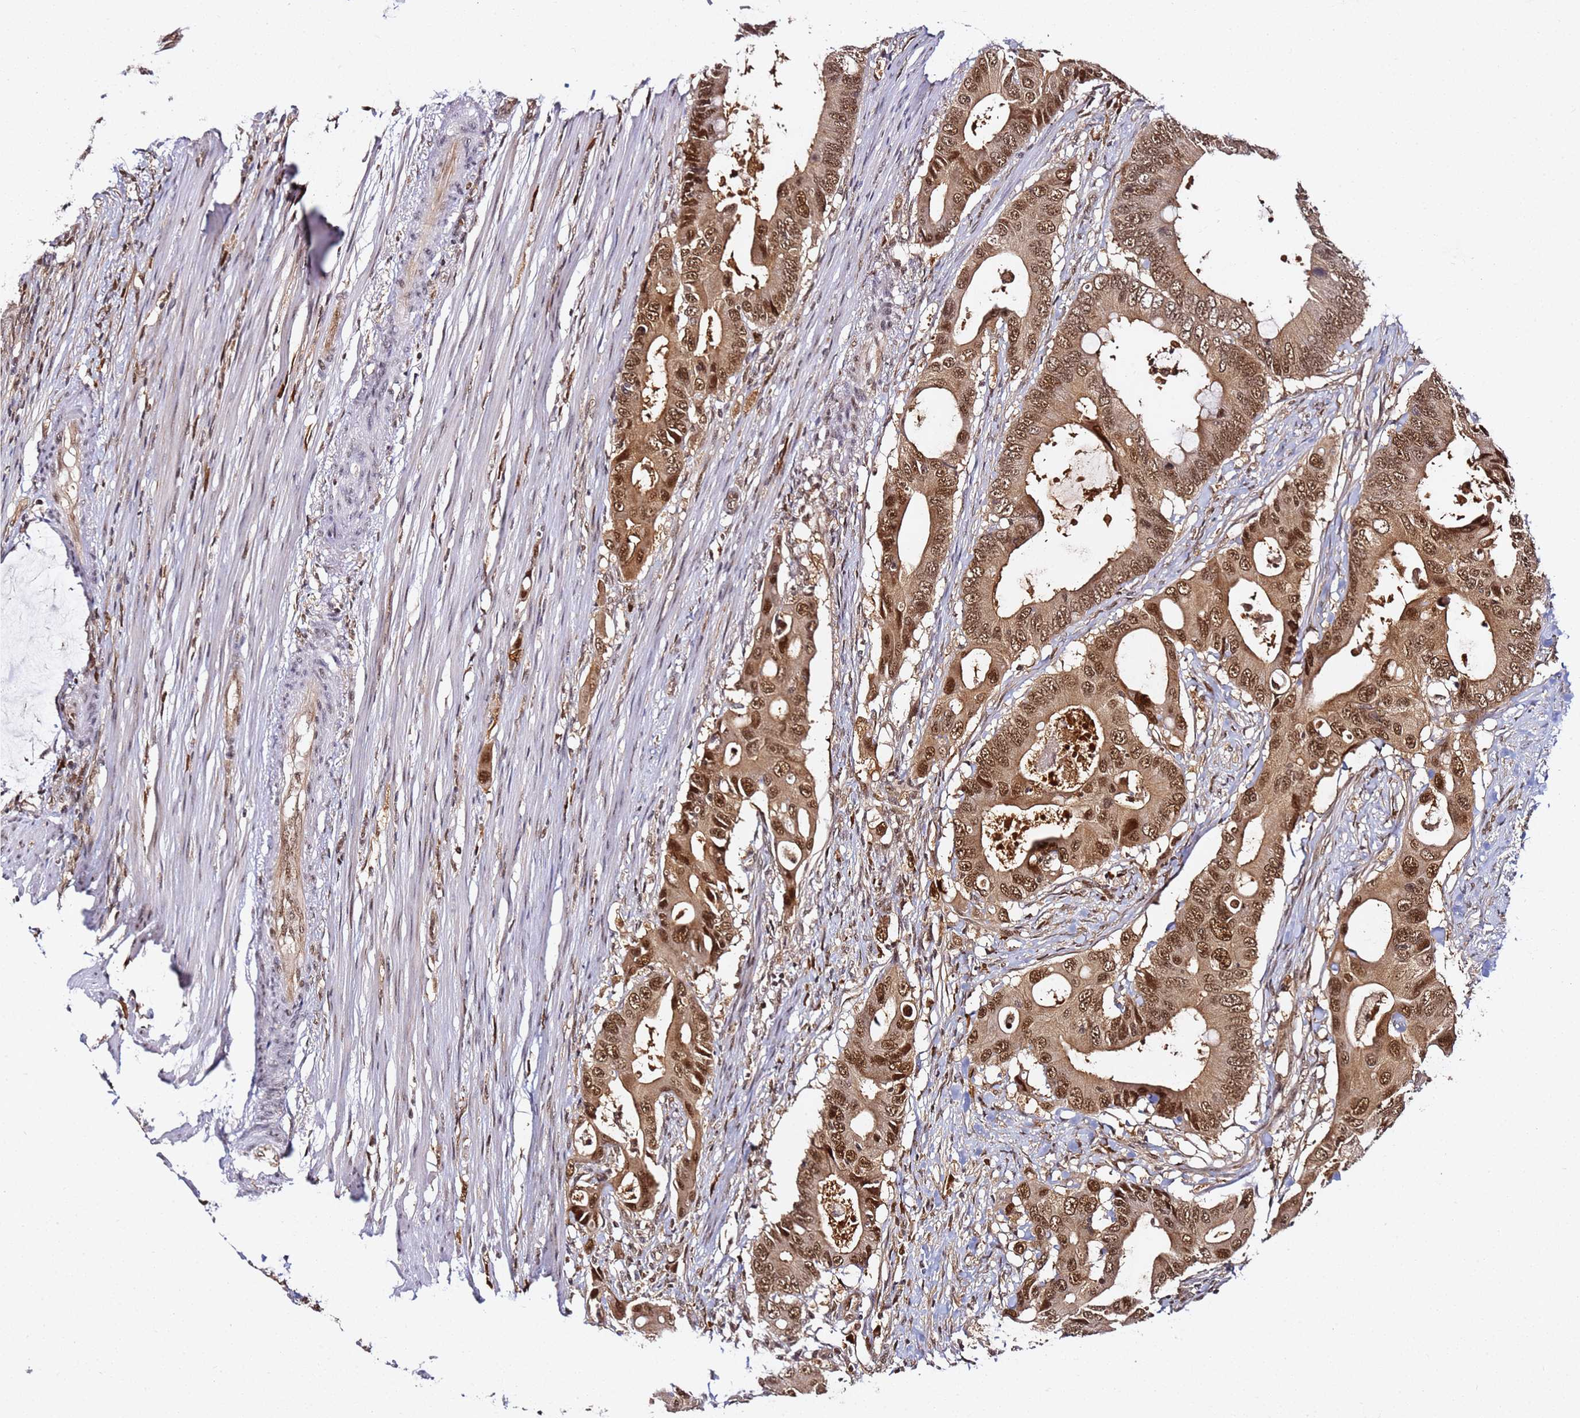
{"staining": {"intensity": "moderate", "quantity": ">75%", "location": "cytoplasmic/membranous,nuclear"}, "tissue": "colorectal cancer", "cell_type": "Tumor cells", "image_type": "cancer", "snomed": [{"axis": "morphology", "description": "Adenocarcinoma, NOS"}, {"axis": "topography", "description": "Colon"}], "caption": "This histopathology image demonstrates immunohistochemistry staining of colorectal cancer (adenocarcinoma), with medium moderate cytoplasmic/membranous and nuclear expression in about >75% of tumor cells.", "gene": "RGS18", "patient": {"sex": "male", "age": 71}}